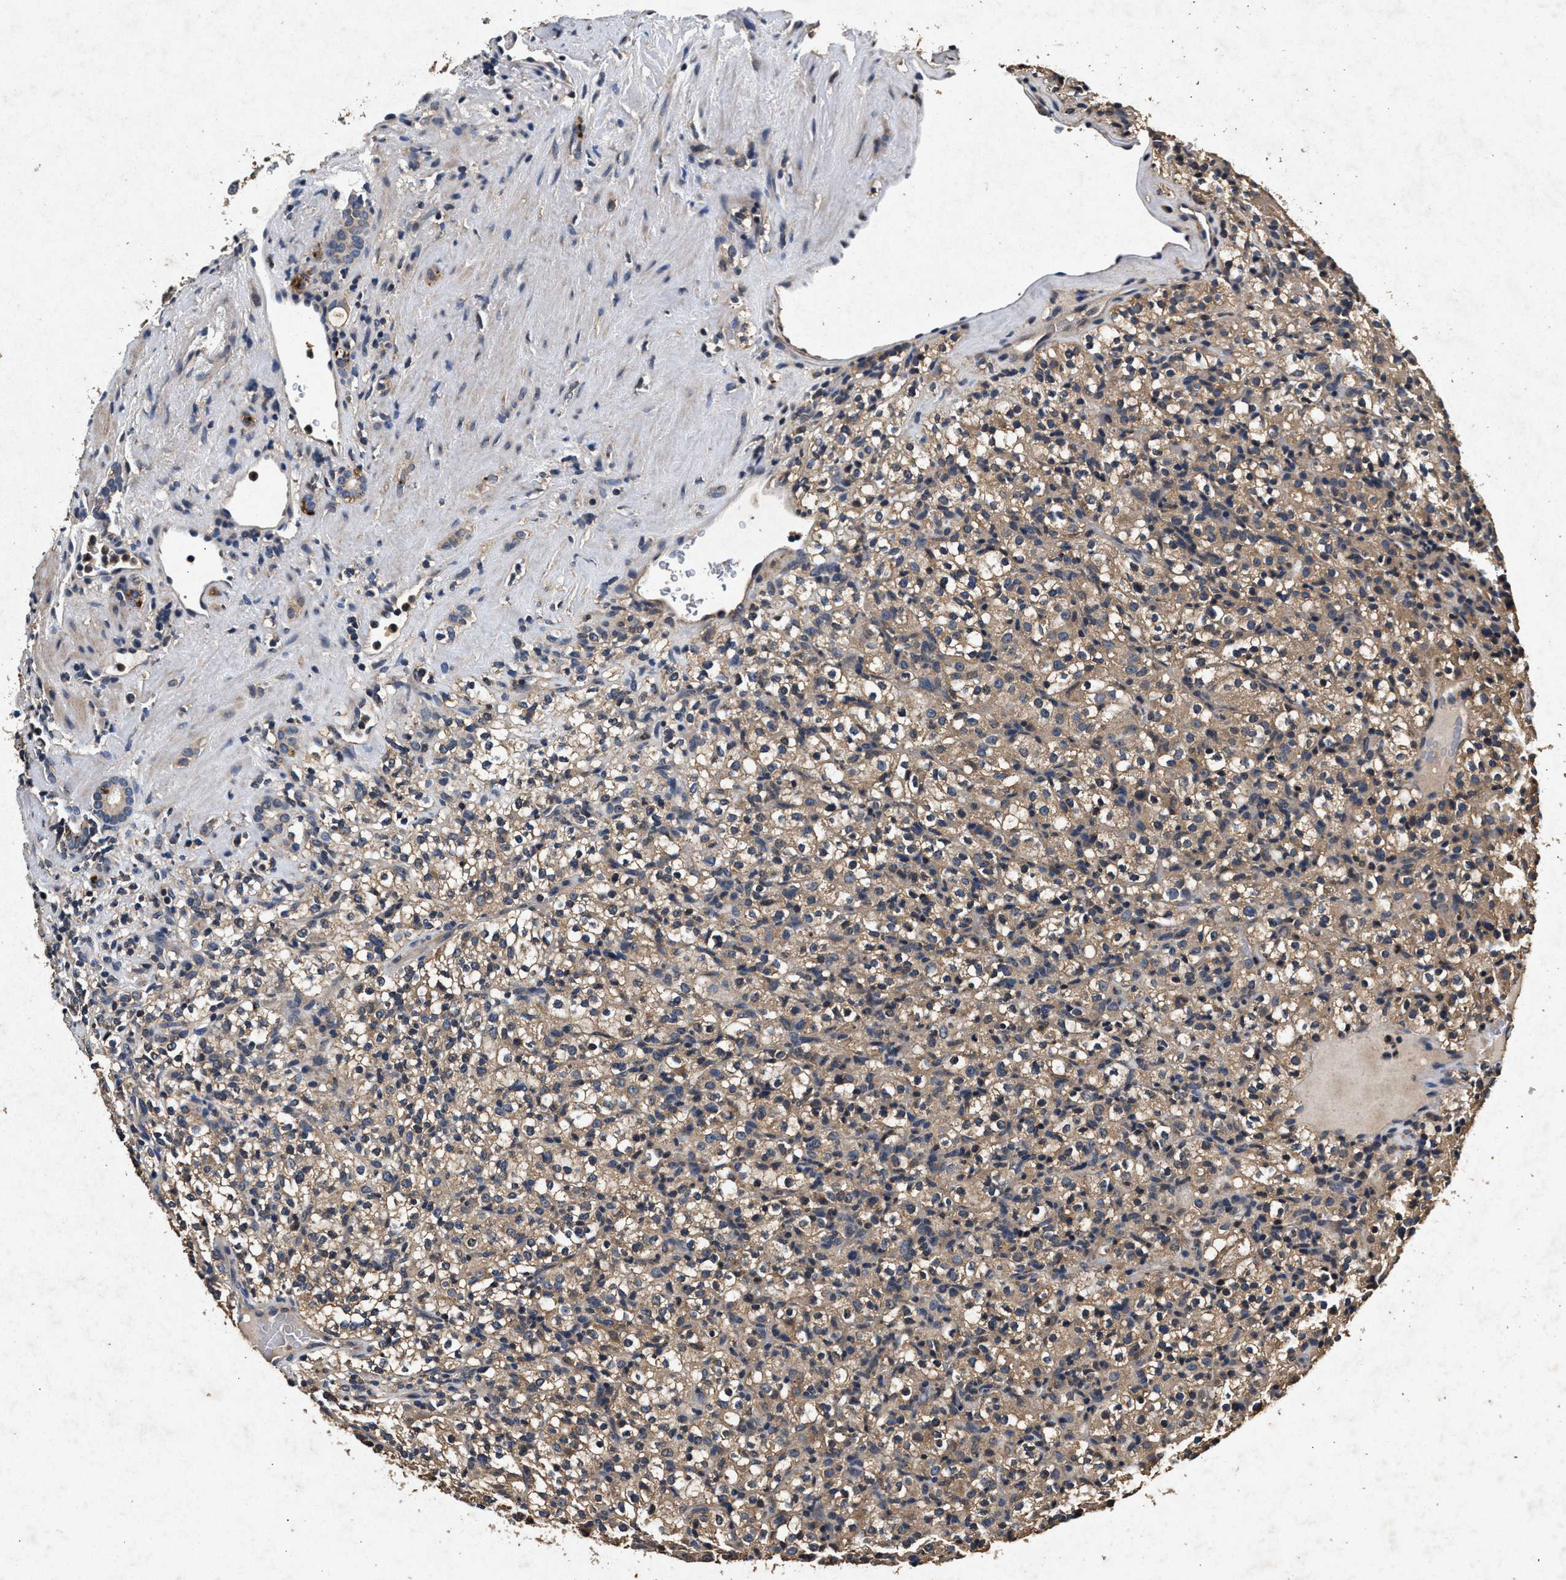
{"staining": {"intensity": "weak", "quantity": ">75%", "location": "cytoplasmic/membranous"}, "tissue": "renal cancer", "cell_type": "Tumor cells", "image_type": "cancer", "snomed": [{"axis": "morphology", "description": "Normal tissue, NOS"}, {"axis": "morphology", "description": "Adenocarcinoma, NOS"}, {"axis": "topography", "description": "Kidney"}], "caption": "This micrograph demonstrates IHC staining of human renal cancer (adenocarcinoma), with low weak cytoplasmic/membranous staining in about >75% of tumor cells.", "gene": "PPP1CC", "patient": {"sex": "female", "age": 72}}